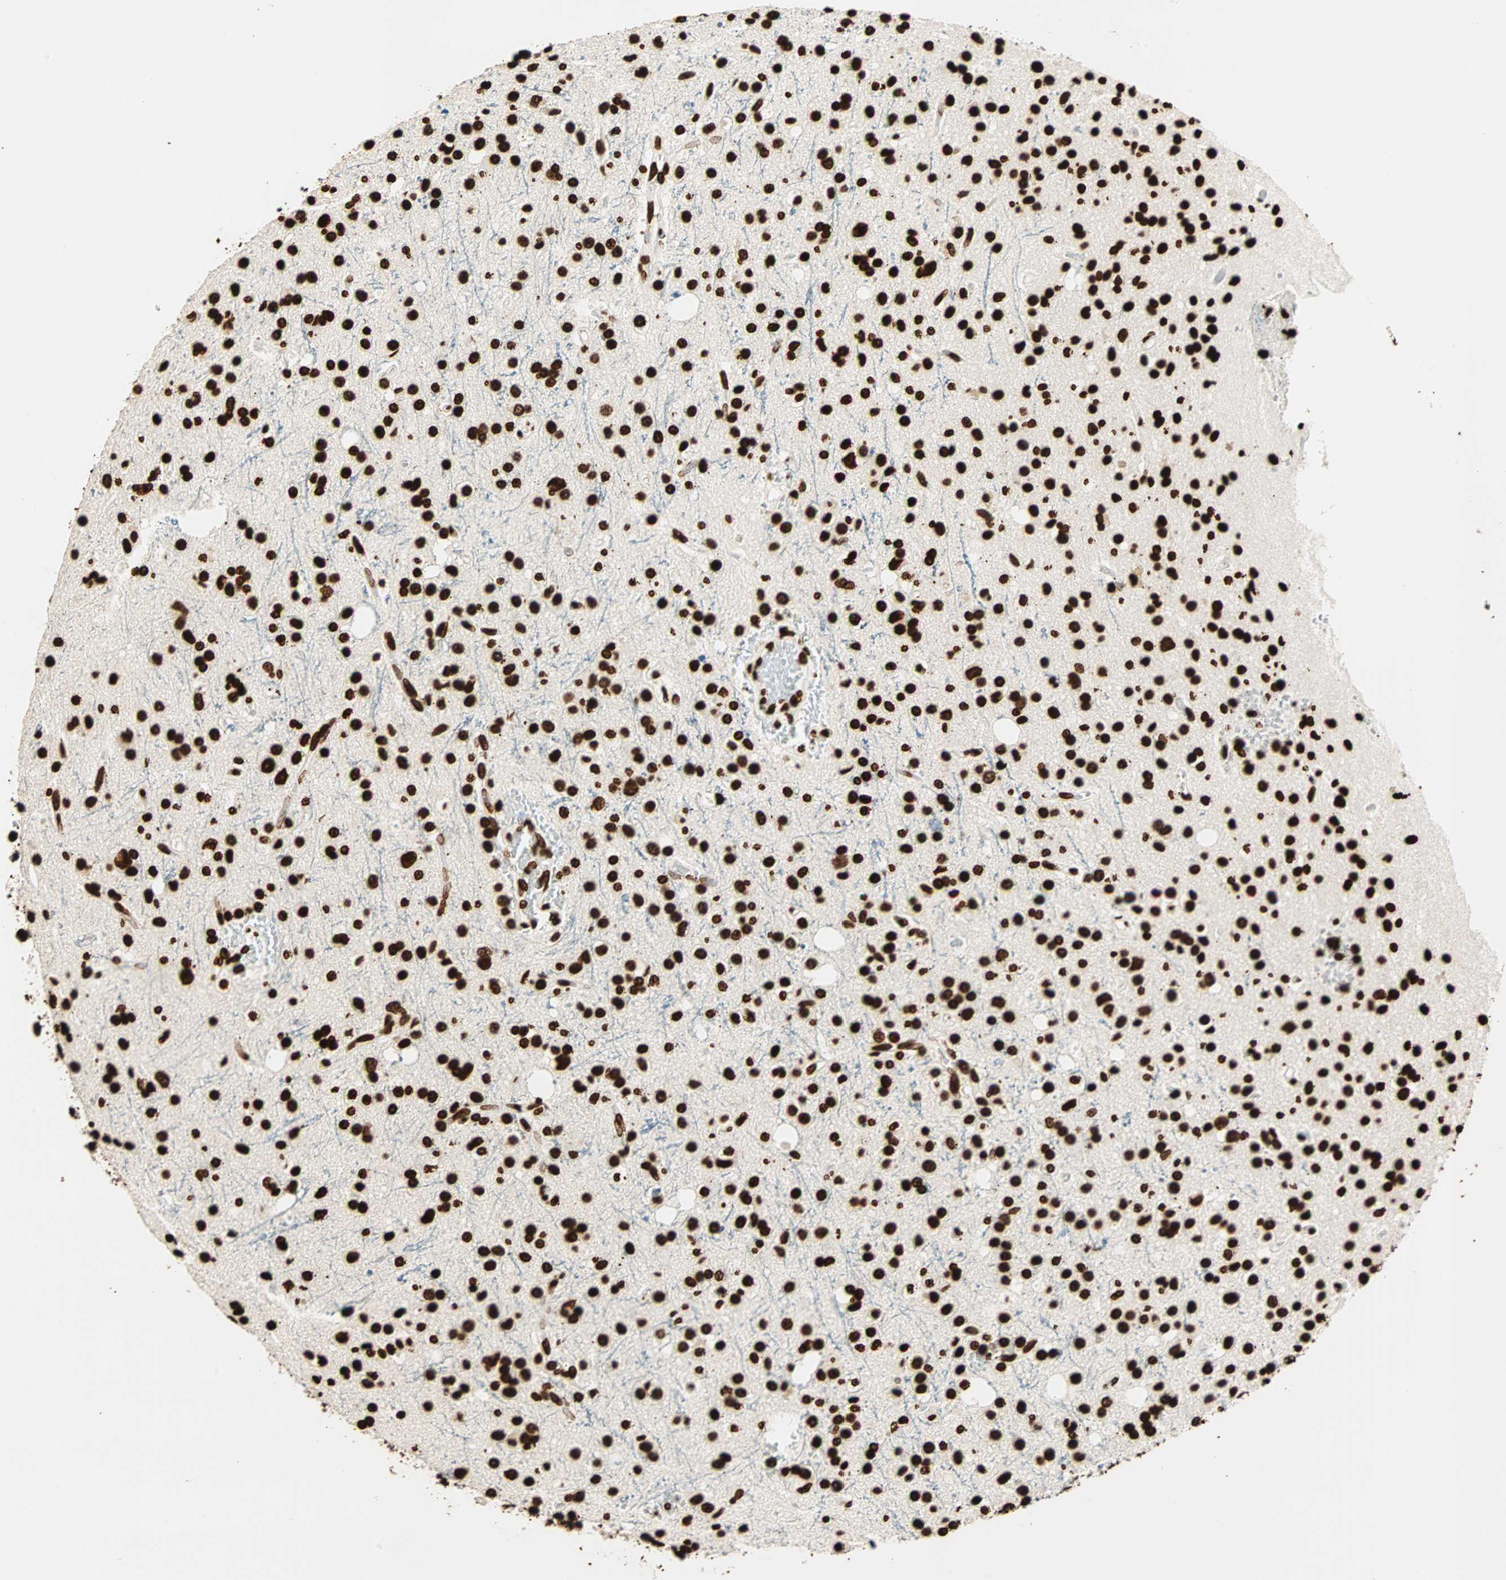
{"staining": {"intensity": "strong", "quantity": ">75%", "location": "nuclear"}, "tissue": "glioma", "cell_type": "Tumor cells", "image_type": "cancer", "snomed": [{"axis": "morphology", "description": "Glioma, malignant, High grade"}, {"axis": "topography", "description": "Brain"}], "caption": "An immunohistochemistry histopathology image of neoplastic tissue is shown. Protein staining in brown shows strong nuclear positivity in malignant high-grade glioma within tumor cells. (Stains: DAB (3,3'-diaminobenzidine) in brown, nuclei in blue, Microscopy: brightfield microscopy at high magnification).", "gene": "GLI2", "patient": {"sex": "male", "age": 47}}